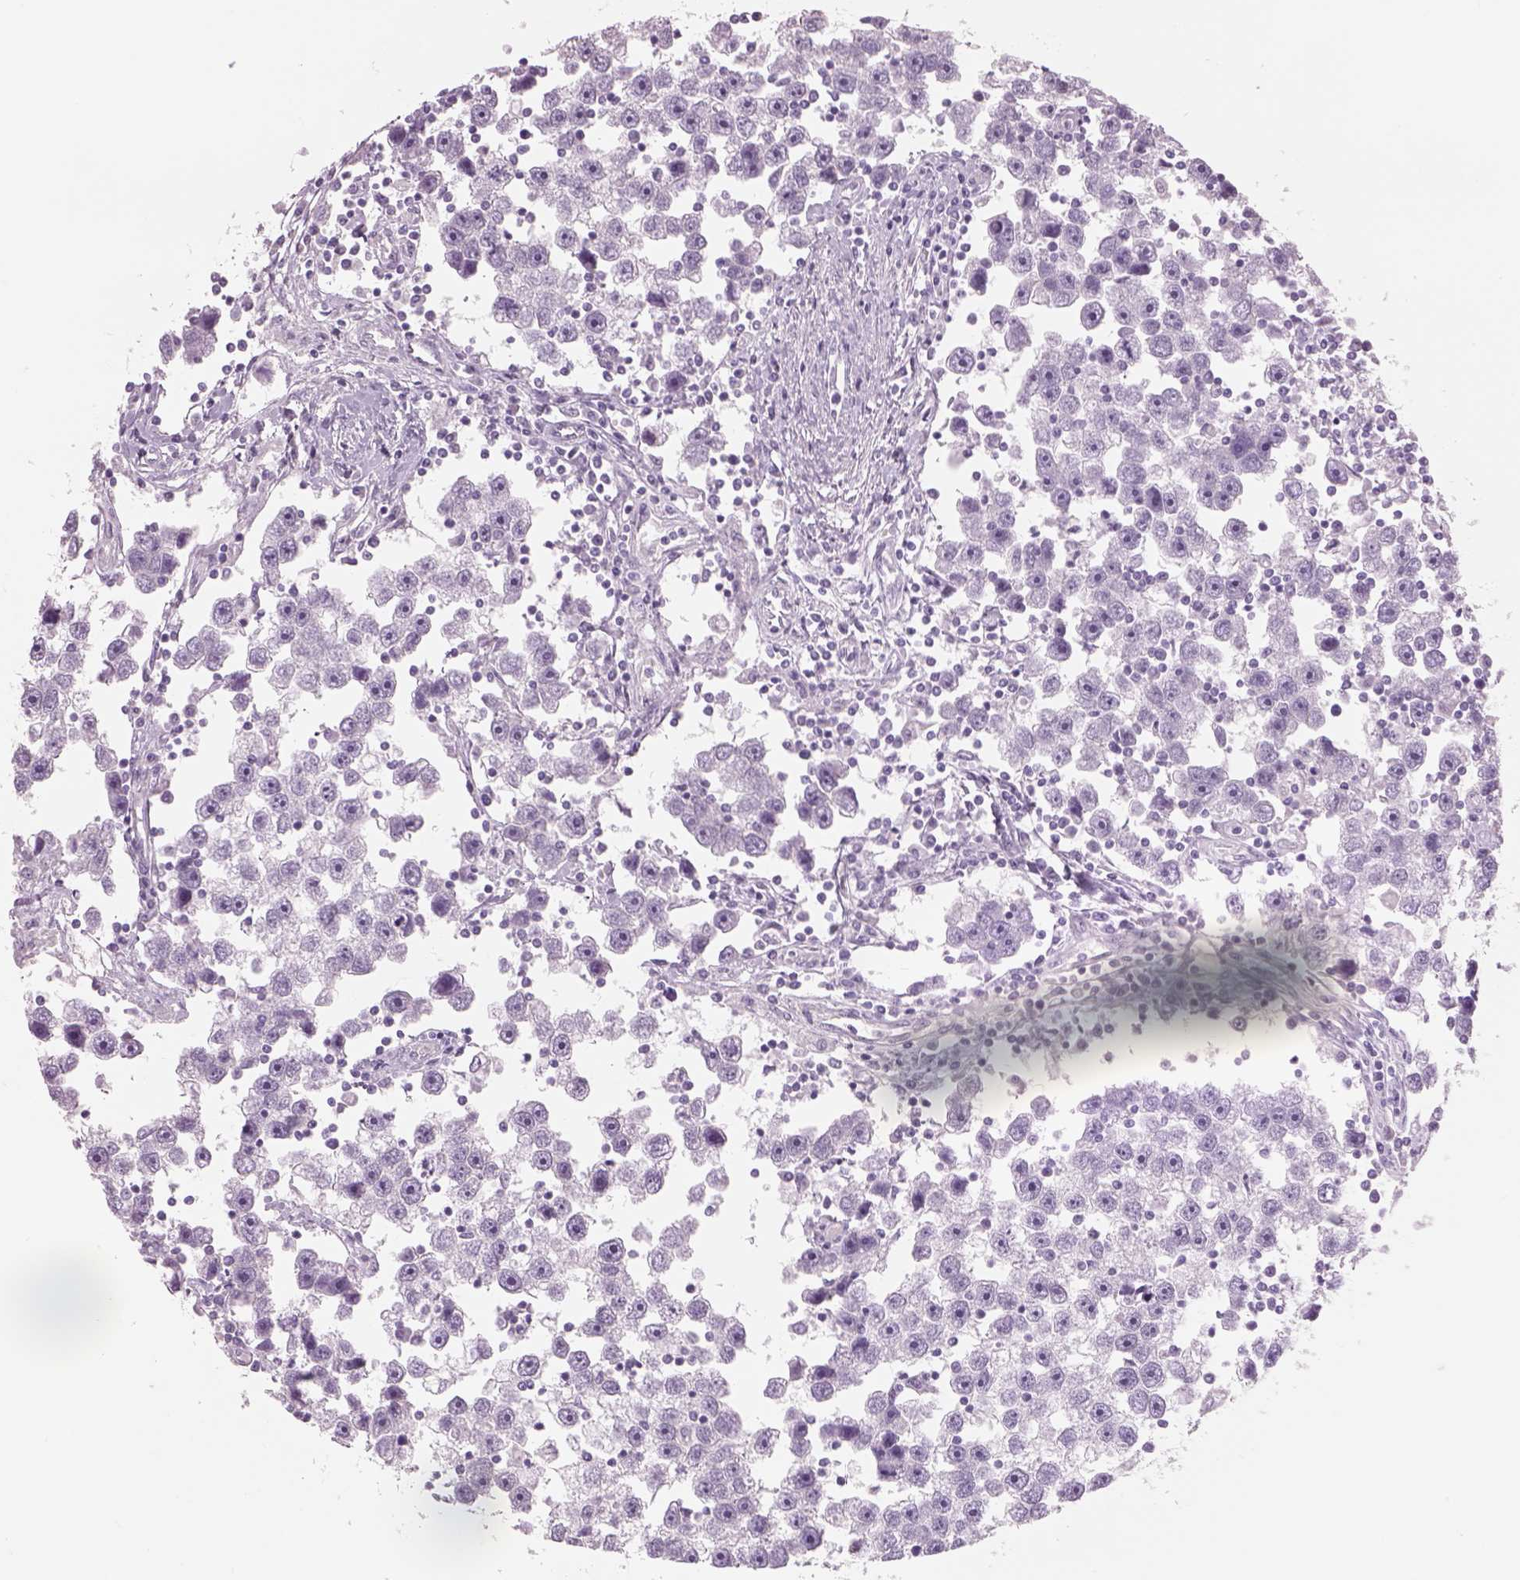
{"staining": {"intensity": "negative", "quantity": "none", "location": "none"}, "tissue": "testis cancer", "cell_type": "Tumor cells", "image_type": "cancer", "snomed": [{"axis": "morphology", "description": "Seminoma, NOS"}, {"axis": "topography", "description": "Testis"}], "caption": "The immunohistochemistry (IHC) photomicrograph has no significant positivity in tumor cells of testis cancer (seminoma) tissue. (DAB immunohistochemistry with hematoxylin counter stain).", "gene": "RHO", "patient": {"sex": "male", "age": 30}}